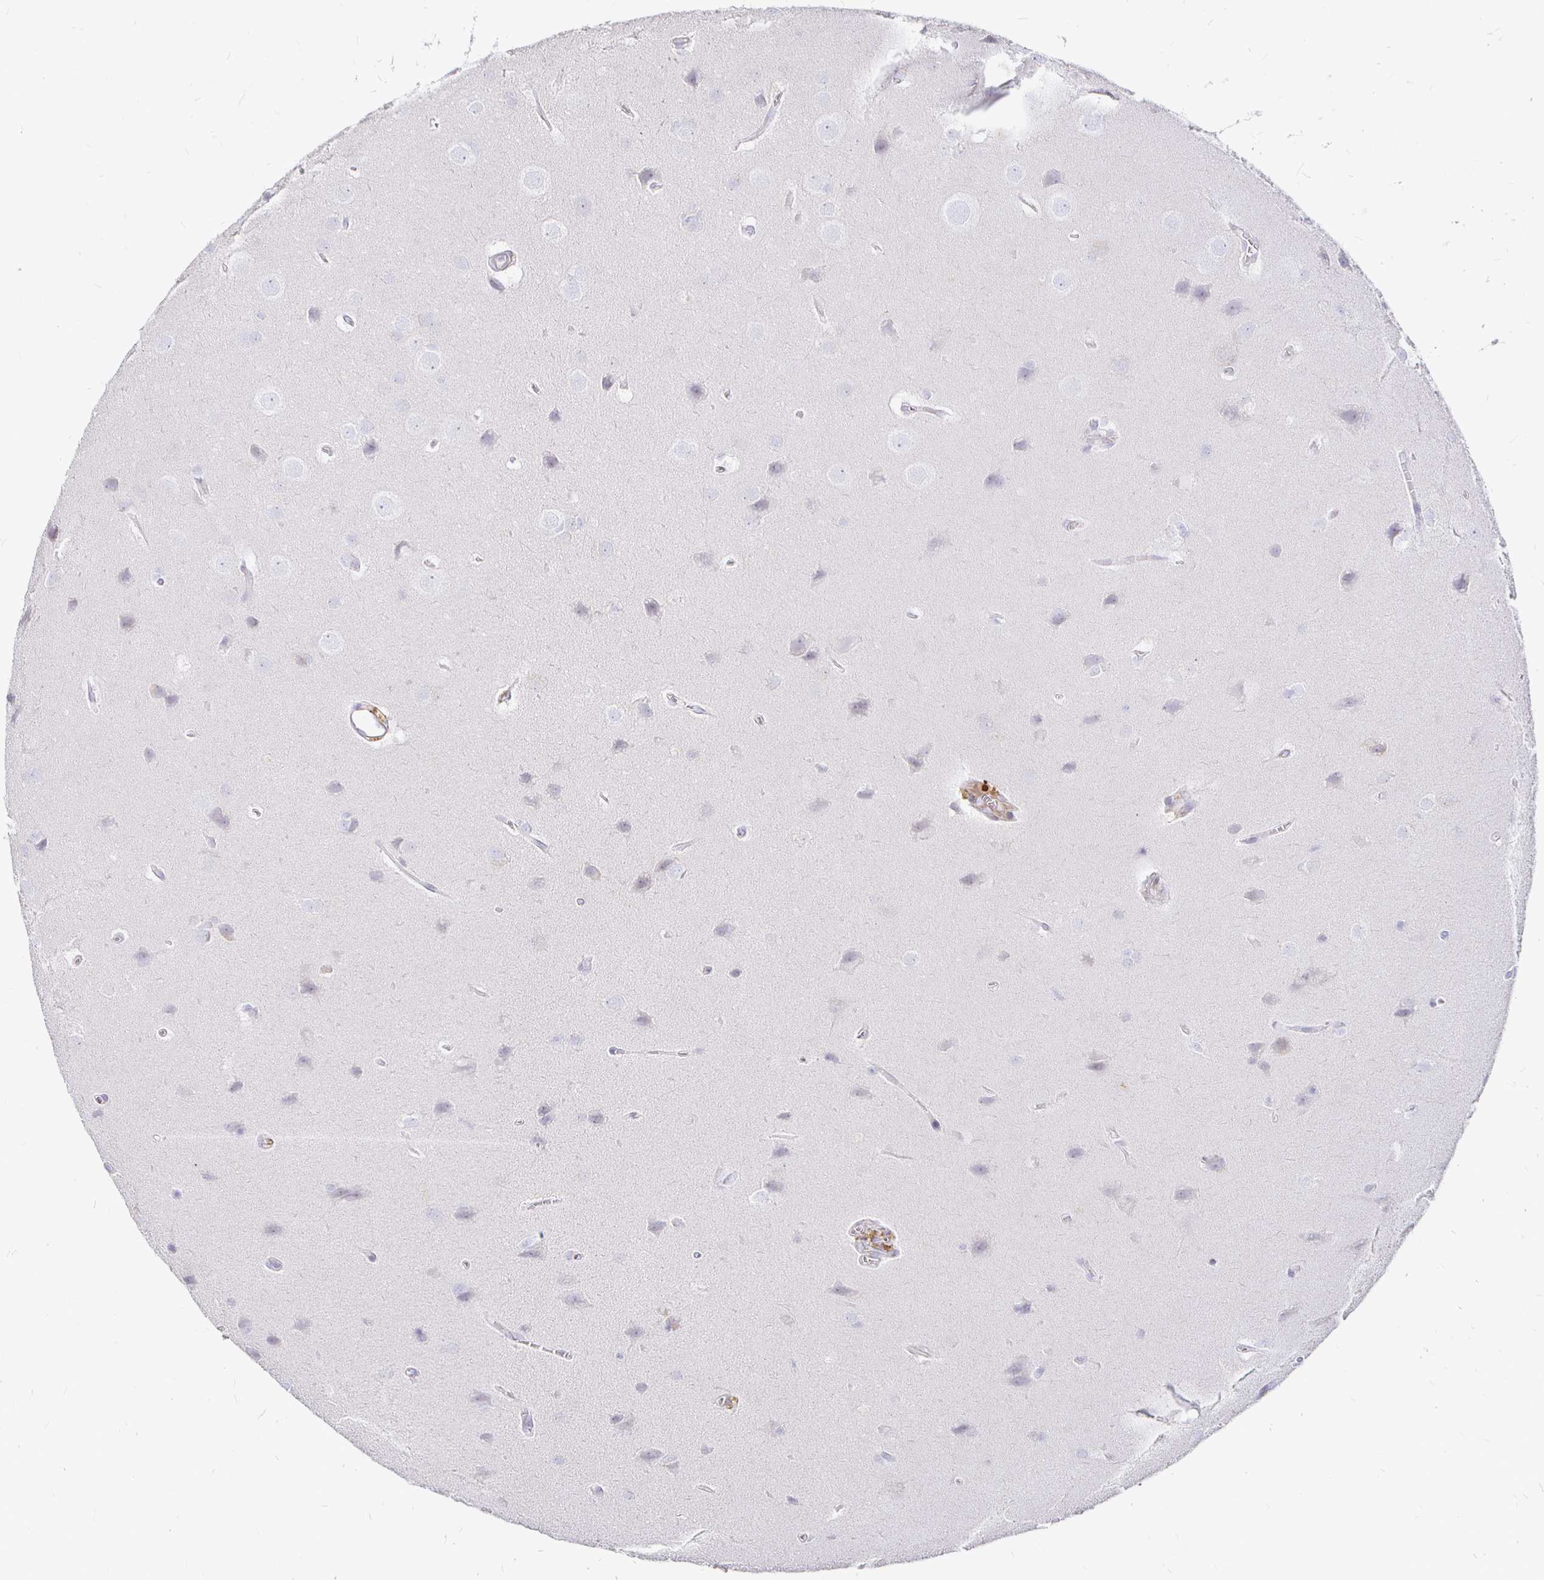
{"staining": {"intensity": "negative", "quantity": "none", "location": "none"}, "tissue": "glioma", "cell_type": "Tumor cells", "image_type": "cancer", "snomed": [{"axis": "morphology", "description": "Glioma, malignant, Low grade"}, {"axis": "topography", "description": "Brain"}], "caption": "There is no significant positivity in tumor cells of glioma.", "gene": "PALM2AKAP2", "patient": {"sex": "female", "age": 34}}